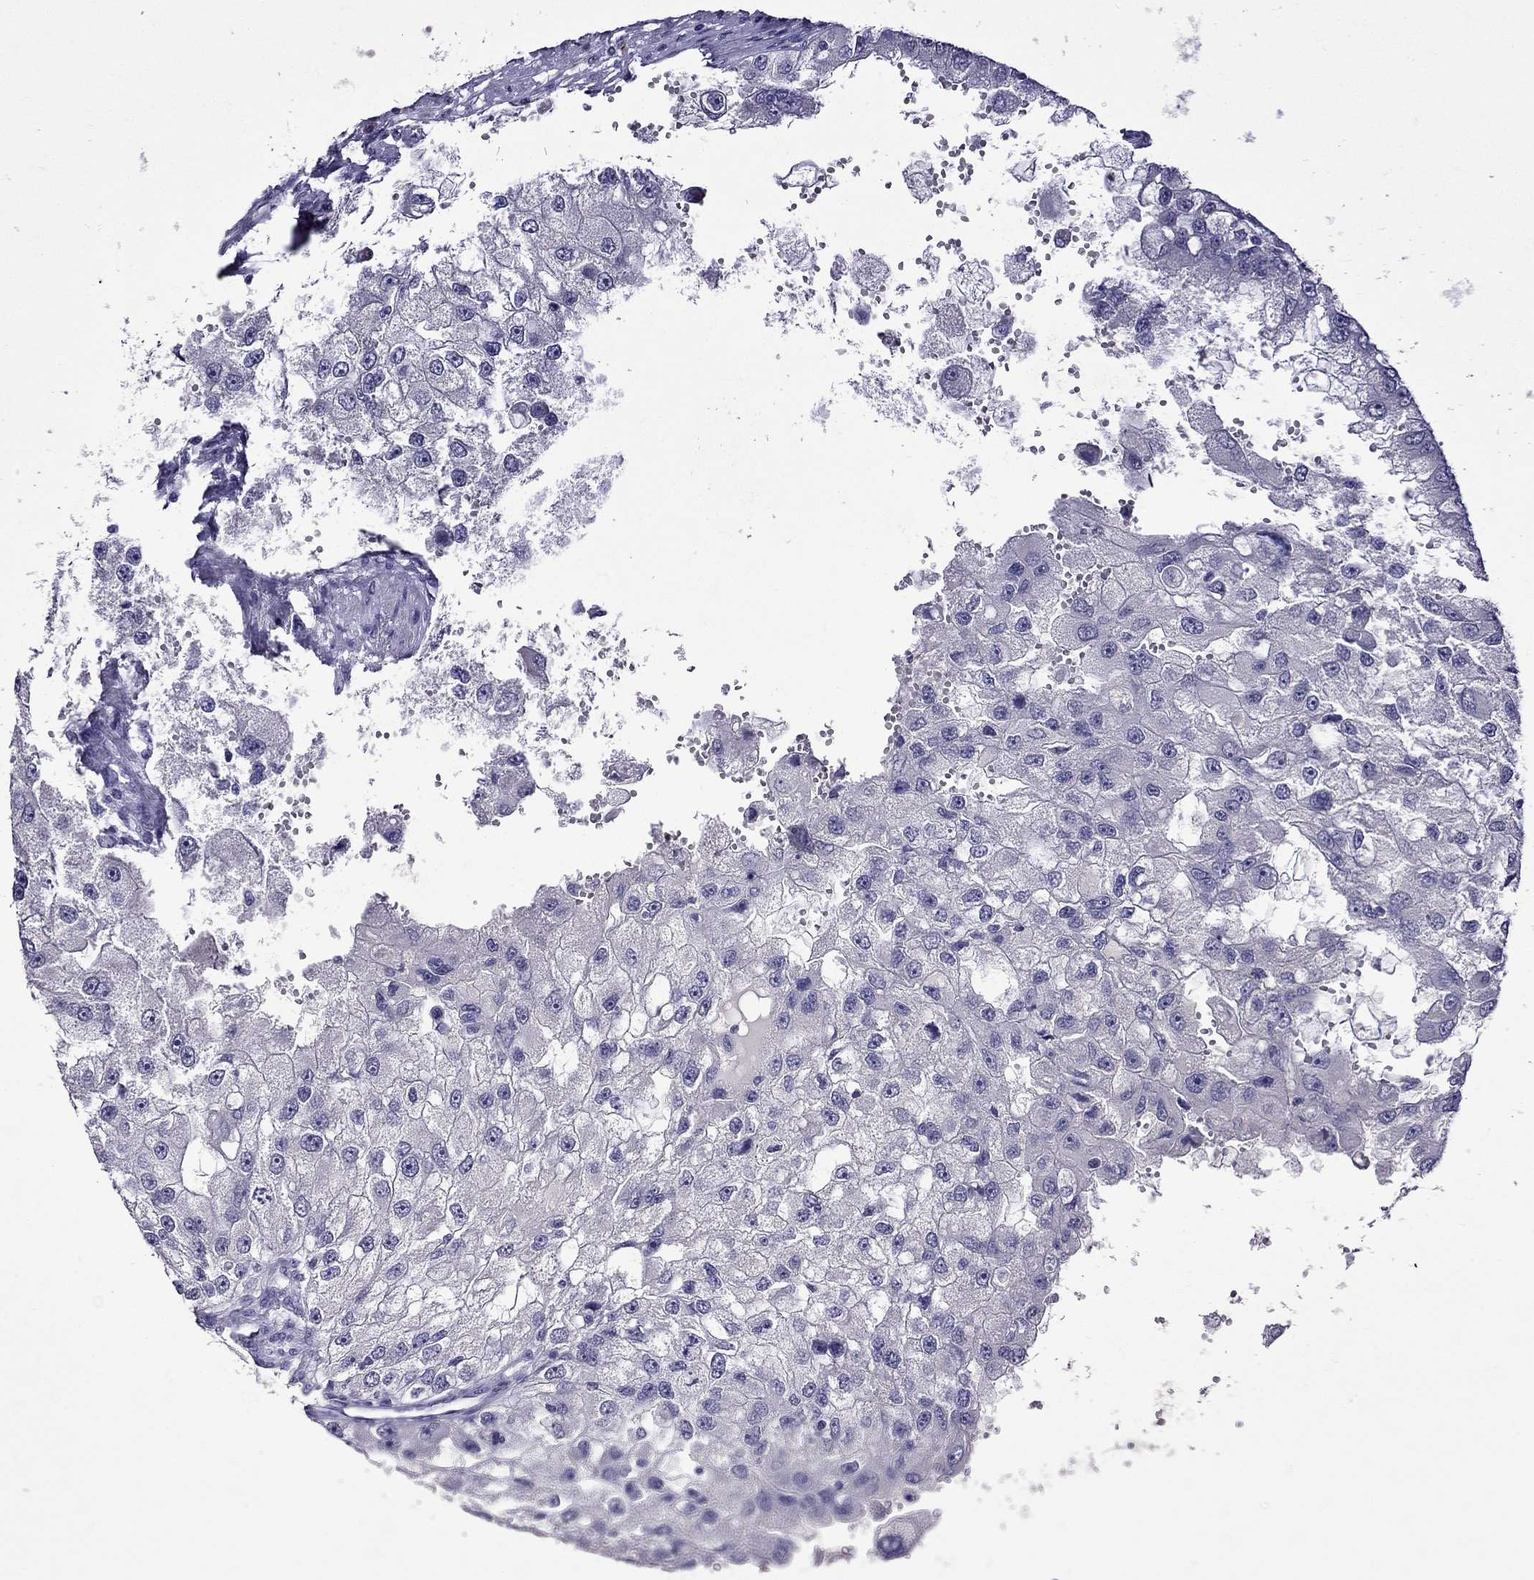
{"staining": {"intensity": "negative", "quantity": "none", "location": "none"}, "tissue": "renal cancer", "cell_type": "Tumor cells", "image_type": "cancer", "snomed": [{"axis": "morphology", "description": "Adenocarcinoma, NOS"}, {"axis": "topography", "description": "Kidney"}], "caption": "This is an immunohistochemistry image of human adenocarcinoma (renal). There is no positivity in tumor cells.", "gene": "DNAH17", "patient": {"sex": "male", "age": 63}}